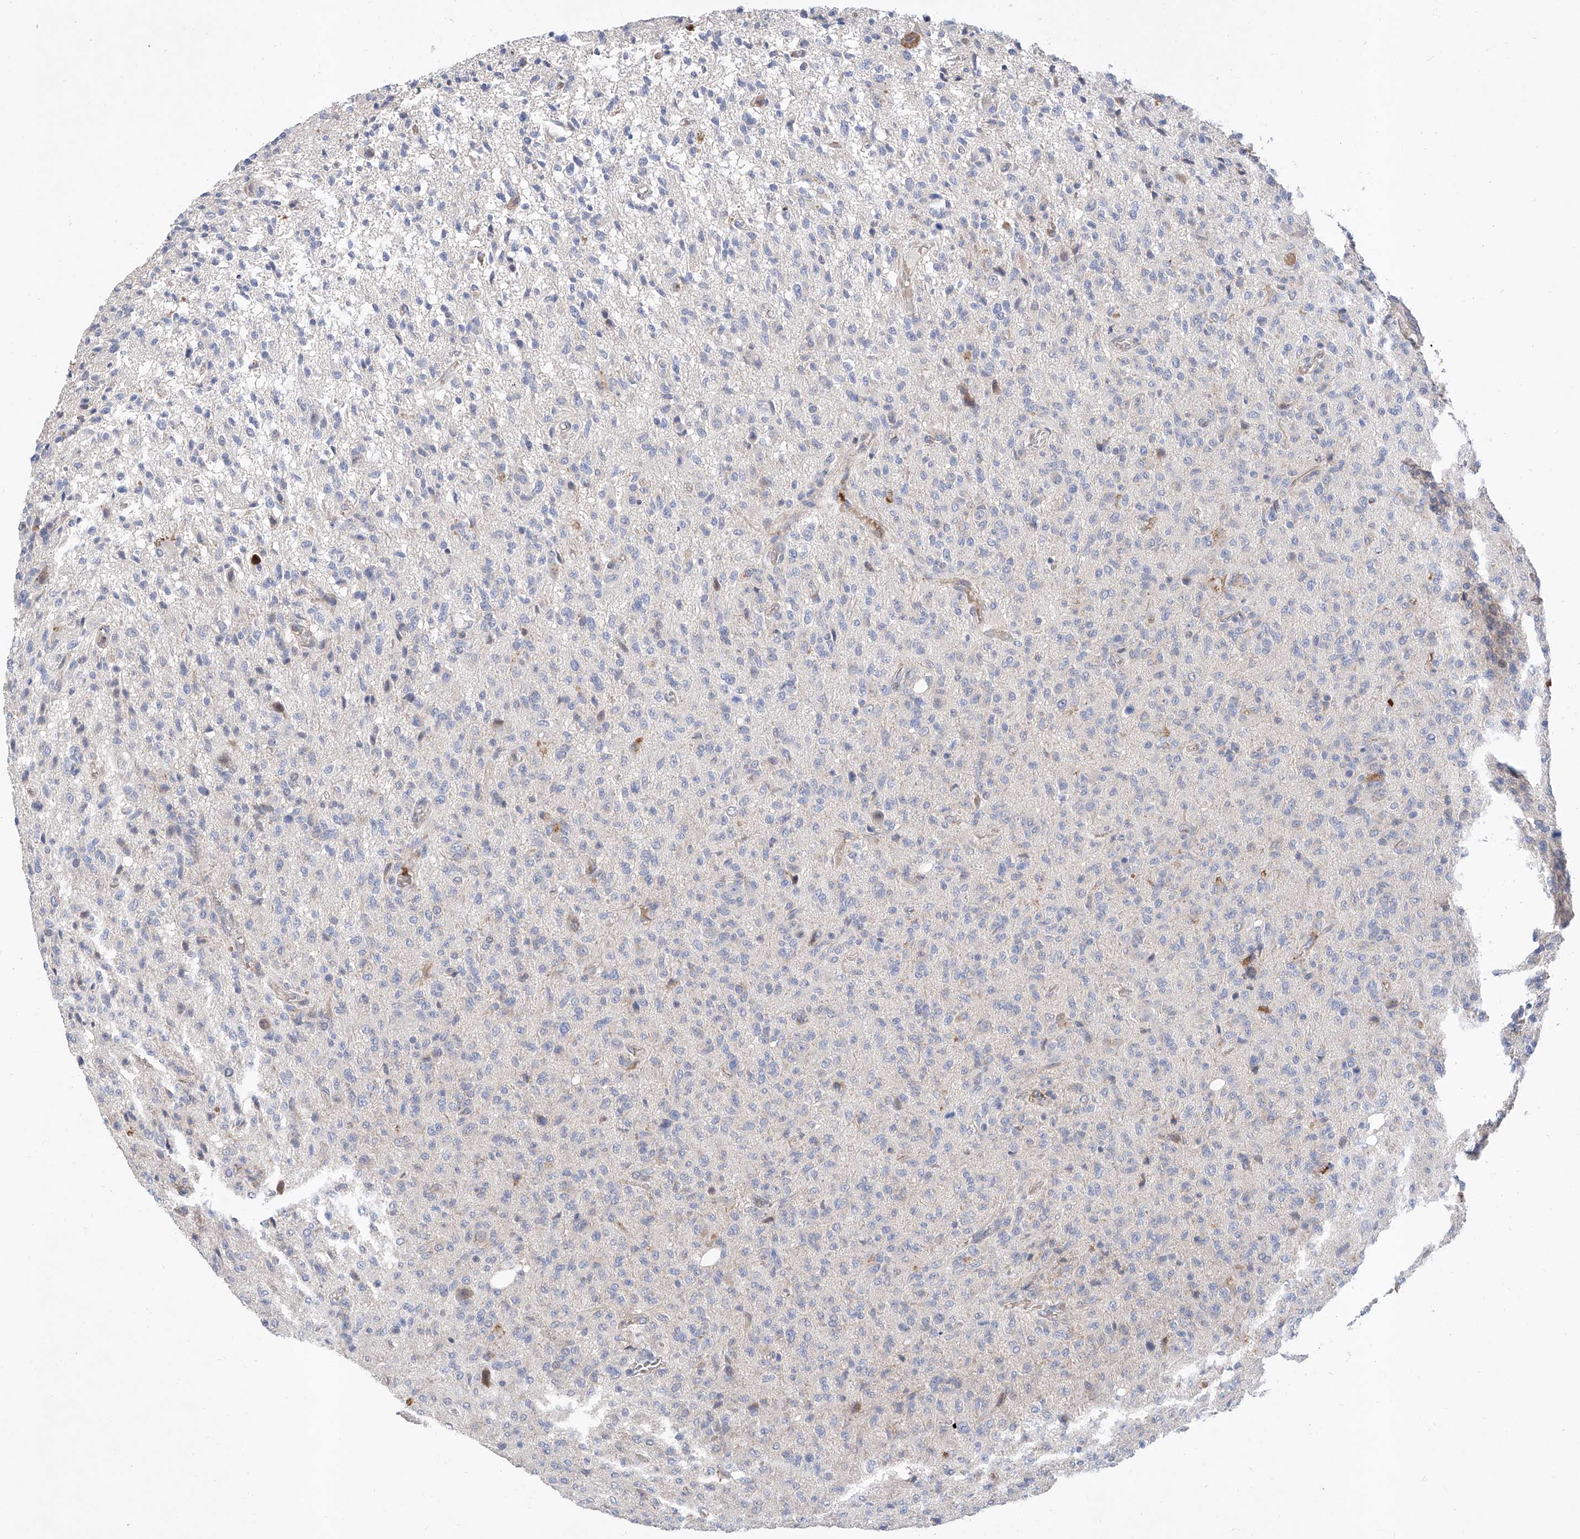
{"staining": {"intensity": "negative", "quantity": "none", "location": "none"}, "tissue": "glioma", "cell_type": "Tumor cells", "image_type": "cancer", "snomed": [{"axis": "morphology", "description": "Glioma, malignant, High grade"}, {"axis": "topography", "description": "Brain"}], "caption": "Glioma was stained to show a protein in brown. There is no significant expression in tumor cells. The staining was performed using DAB (3,3'-diaminobenzidine) to visualize the protein expression in brown, while the nuclei were stained in blue with hematoxylin (Magnification: 20x).", "gene": "FUCA2", "patient": {"sex": "female", "age": 57}}